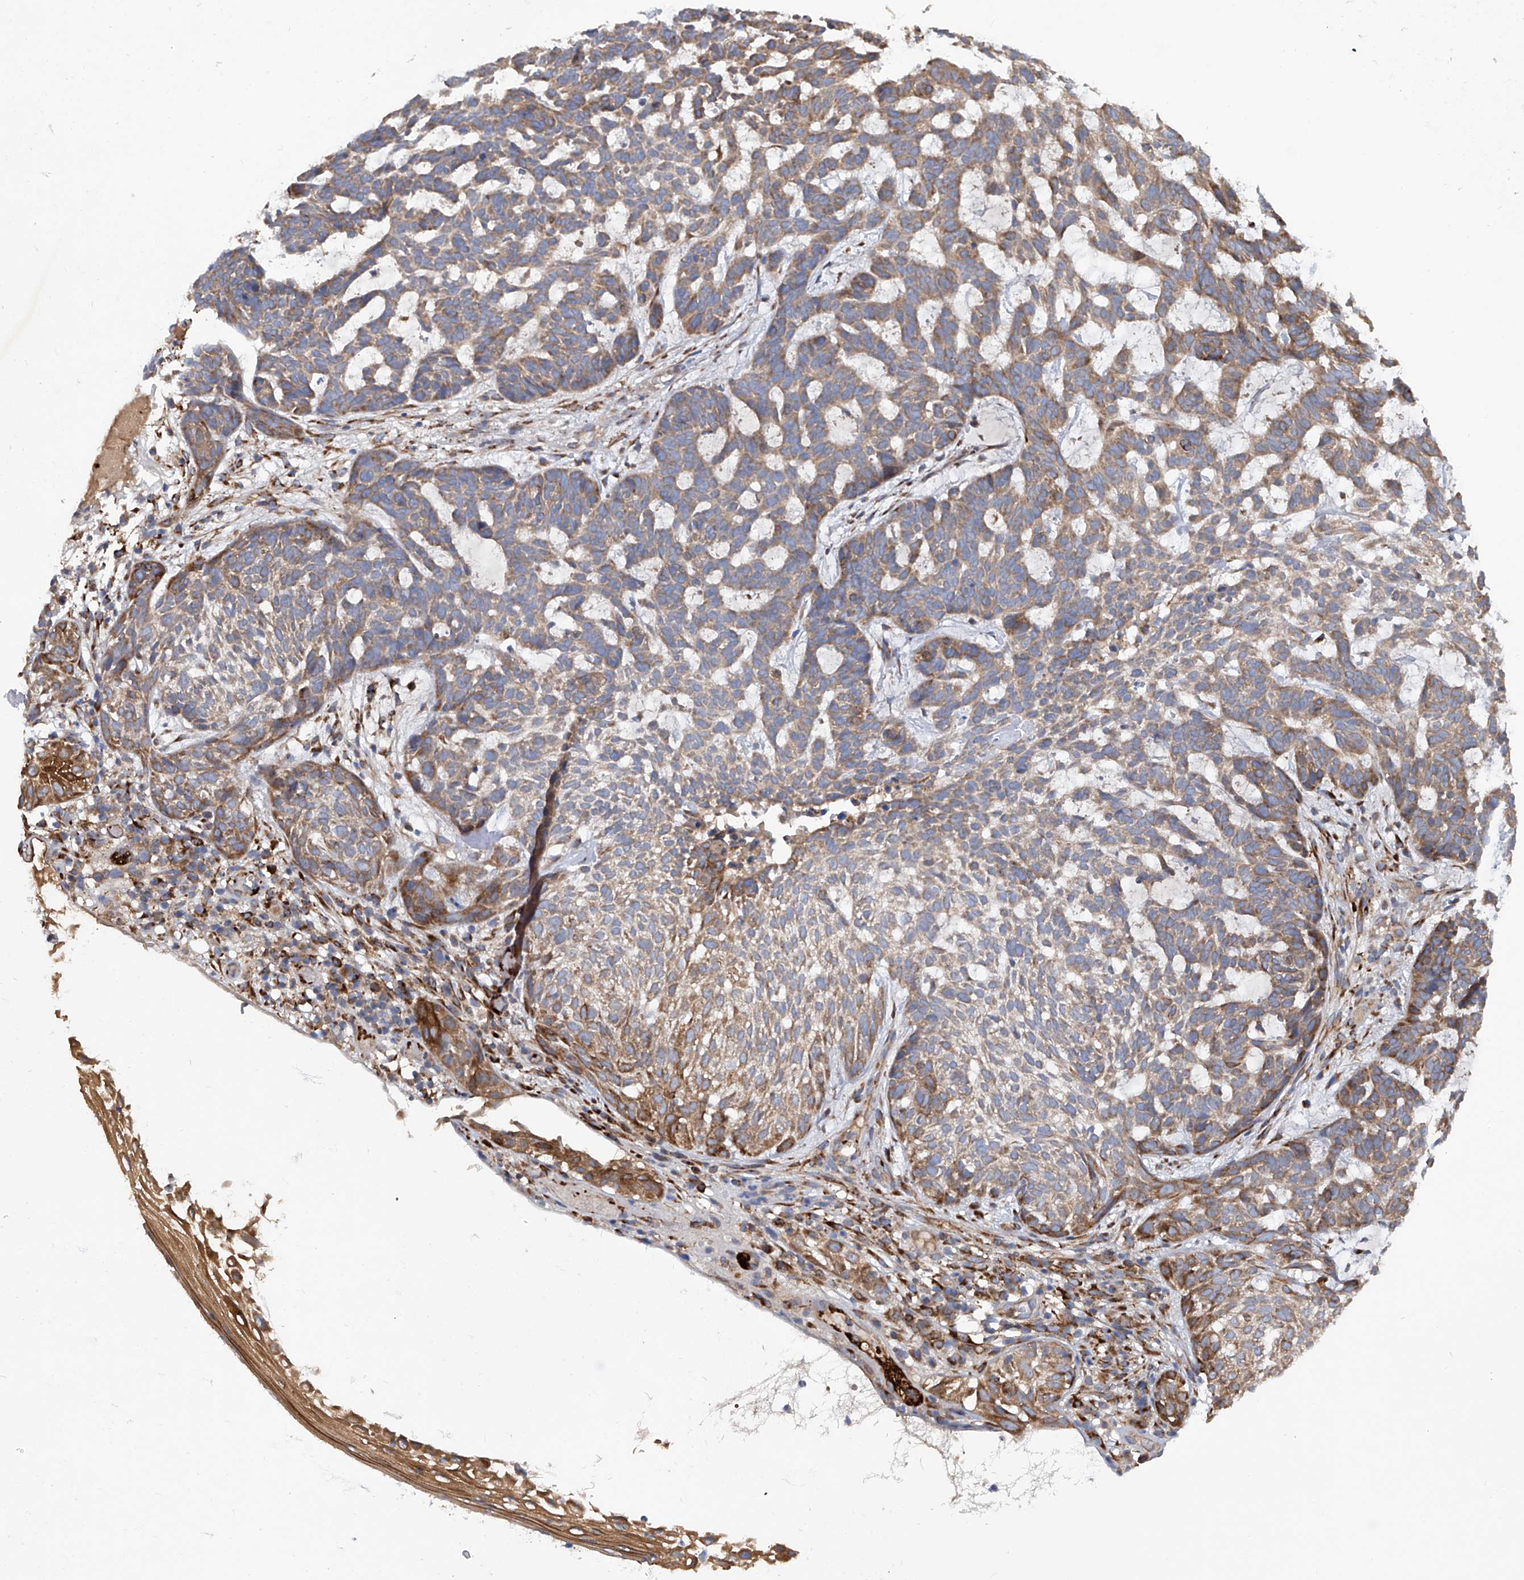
{"staining": {"intensity": "moderate", "quantity": ">75%", "location": "cytoplasmic/membranous"}, "tissue": "skin cancer", "cell_type": "Tumor cells", "image_type": "cancer", "snomed": [{"axis": "morphology", "description": "Basal cell carcinoma"}, {"axis": "topography", "description": "Skin"}], "caption": "Human skin cancer stained for a protein (brown) reveals moderate cytoplasmic/membranous positive staining in about >75% of tumor cells.", "gene": "ASCC3", "patient": {"sex": "male", "age": 85}}